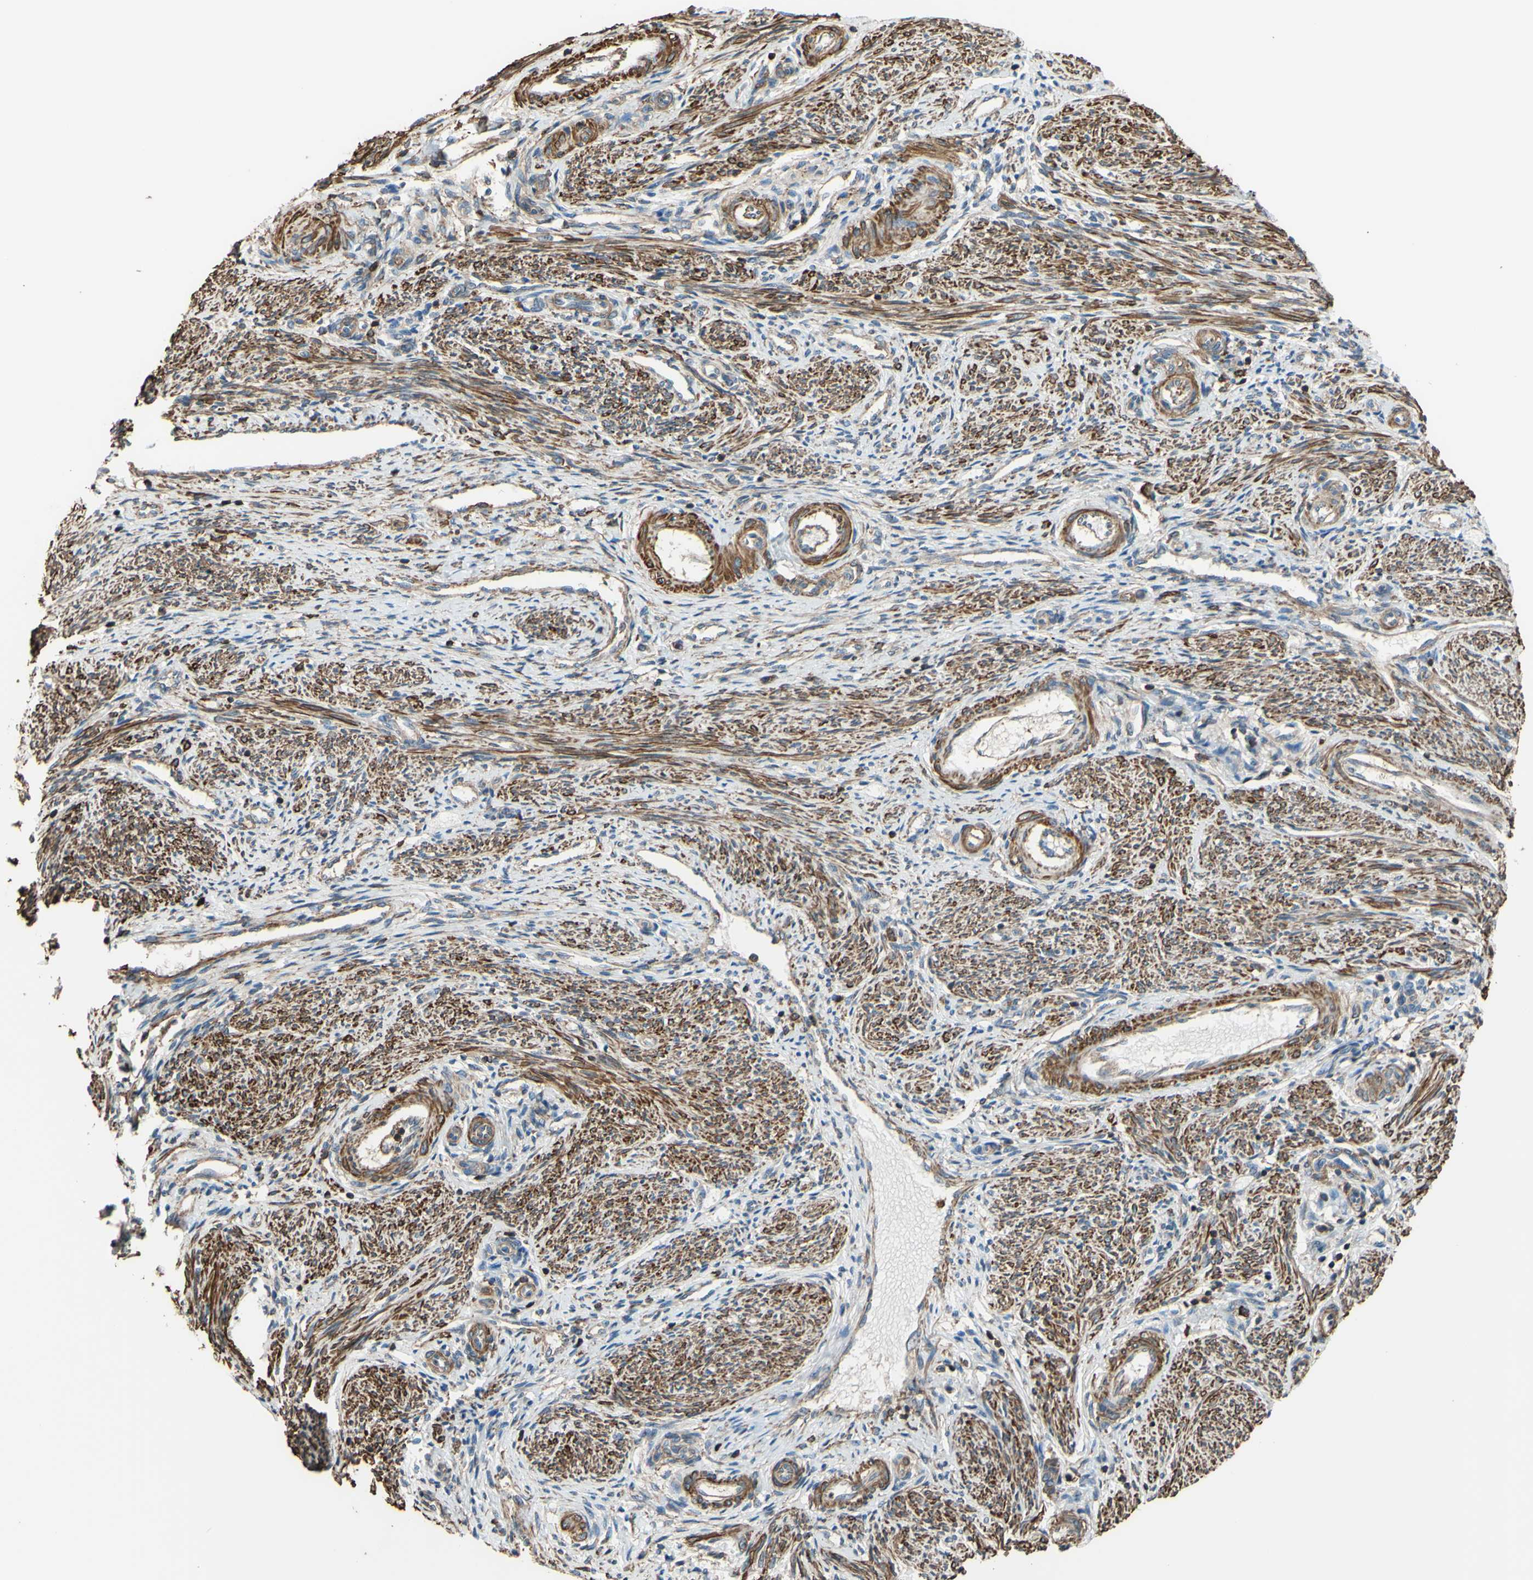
{"staining": {"intensity": "strong", "quantity": "25%-75%", "location": "cytoplasmic/membranous"}, "tissue": "endometrium", "cell_type": "Cells in endometrial stroma", "image_type": "normal", "snomed": [{"axis": "morphology", "description": "Normal tissue, NOS"}, {"axis": "topography", "description": "Endometrium"}], "caption": "Protein expression analysis of benign endometrium shows strong cytoplasmic/membranous staining in approximately 25%-75% of cells in endometrial stroma. The protein is stained brown, and the nuclei are stained in blue (DAB (3,3'-diaminobenzidine) IHC with brightfield microscopy, high magnification).", "gene": "ADD3", "patient": {"sex": "female", "age": 42}}